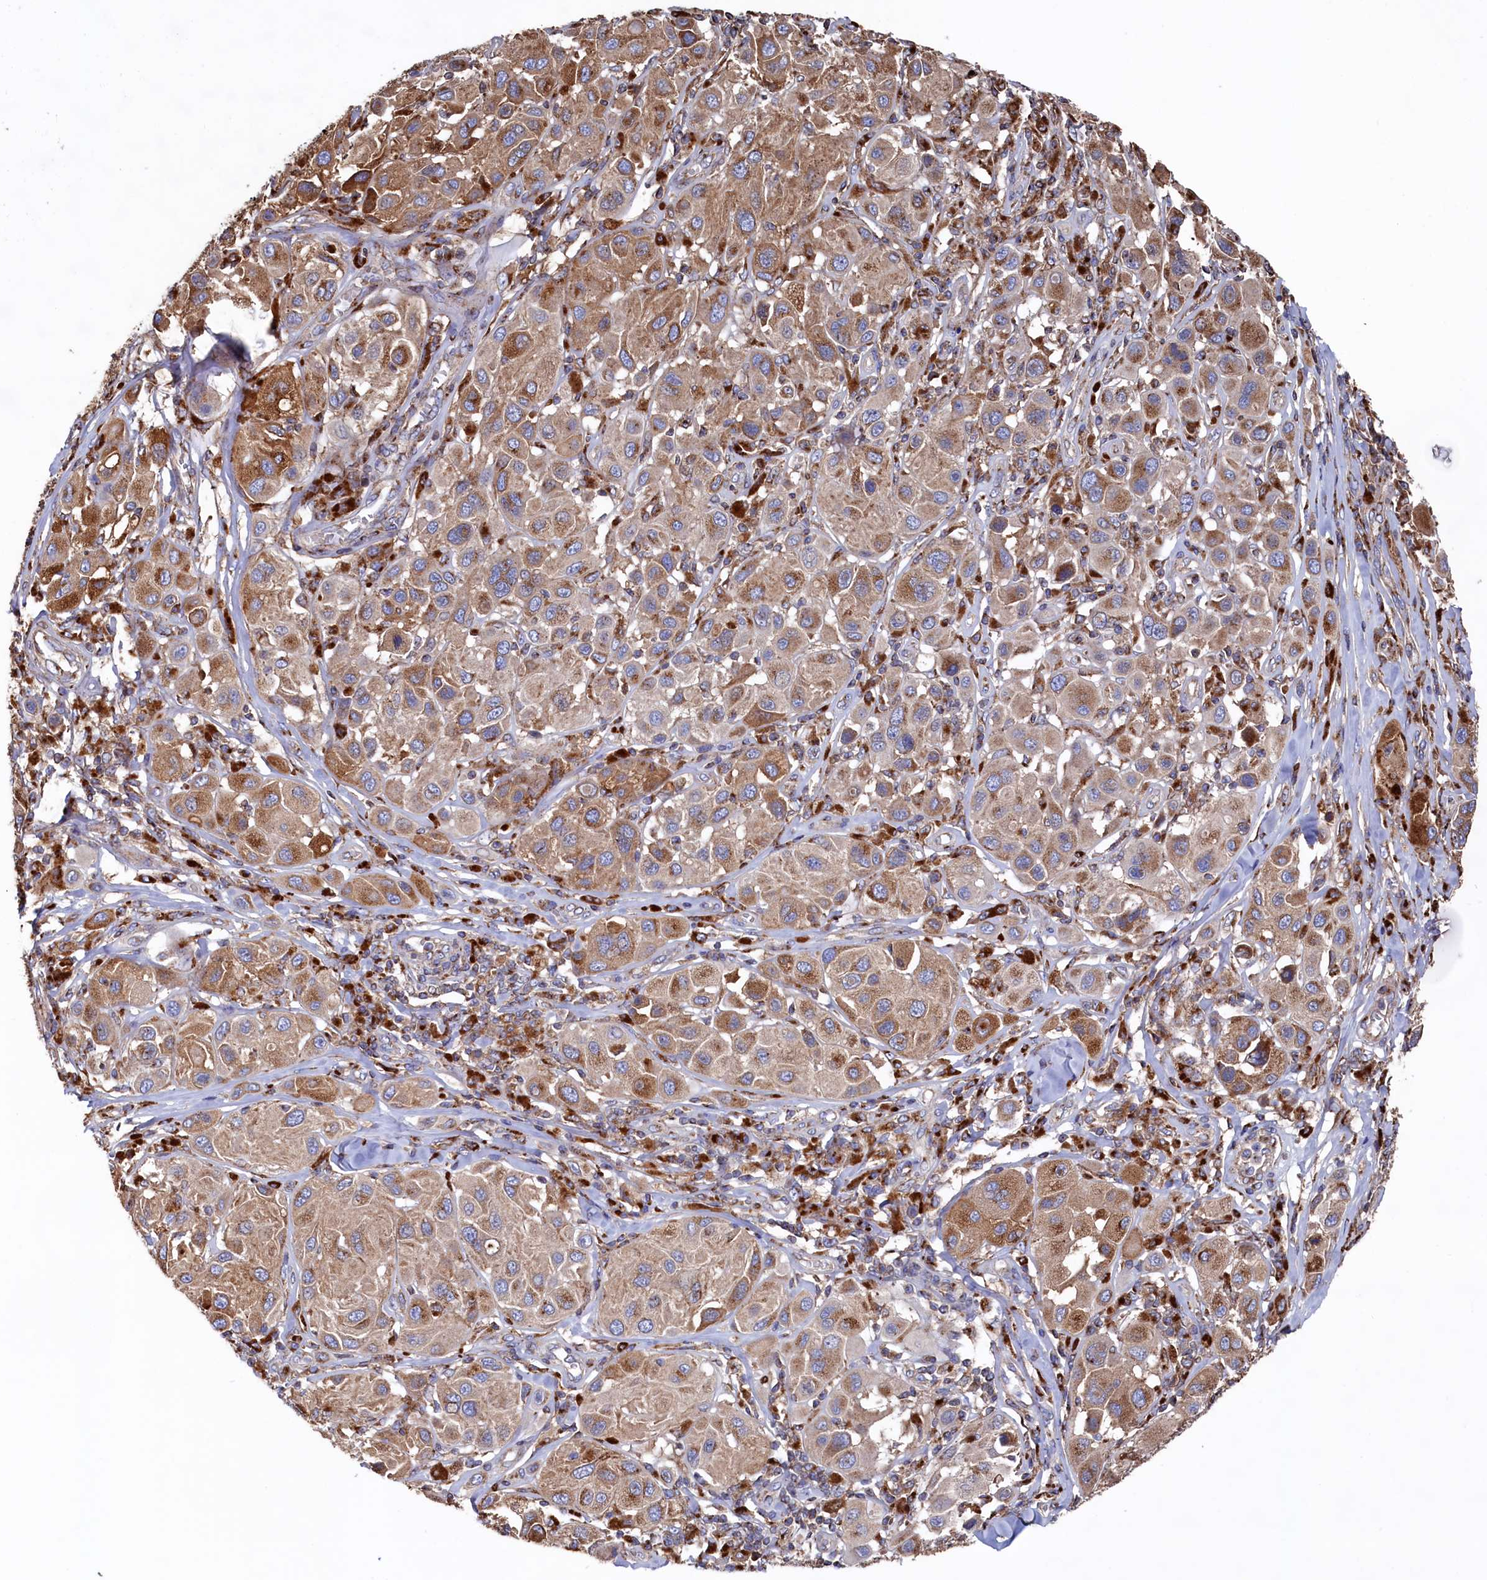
{"staining": {"intensity": "moderate", "quantity": ">75%", "location": "cytoplasmic/membranous"}, "tissue": "melanoma", "cell_type": "Tumor cells", "image_type": "cancer", "snomed": [{"axis": "morphology", "description": "Malignant melanoma, Metastatic site"}, {"axis": "topography", "description": "Skin"}], "caption": "The immunohistochemical stain highlights moderate cytoplasmic/membranous expression in tumor cells of malignant melanoma (metastatic site) tissue.", "gene": "PRRC1", "patient": {"sex": "male", "age": 41}}